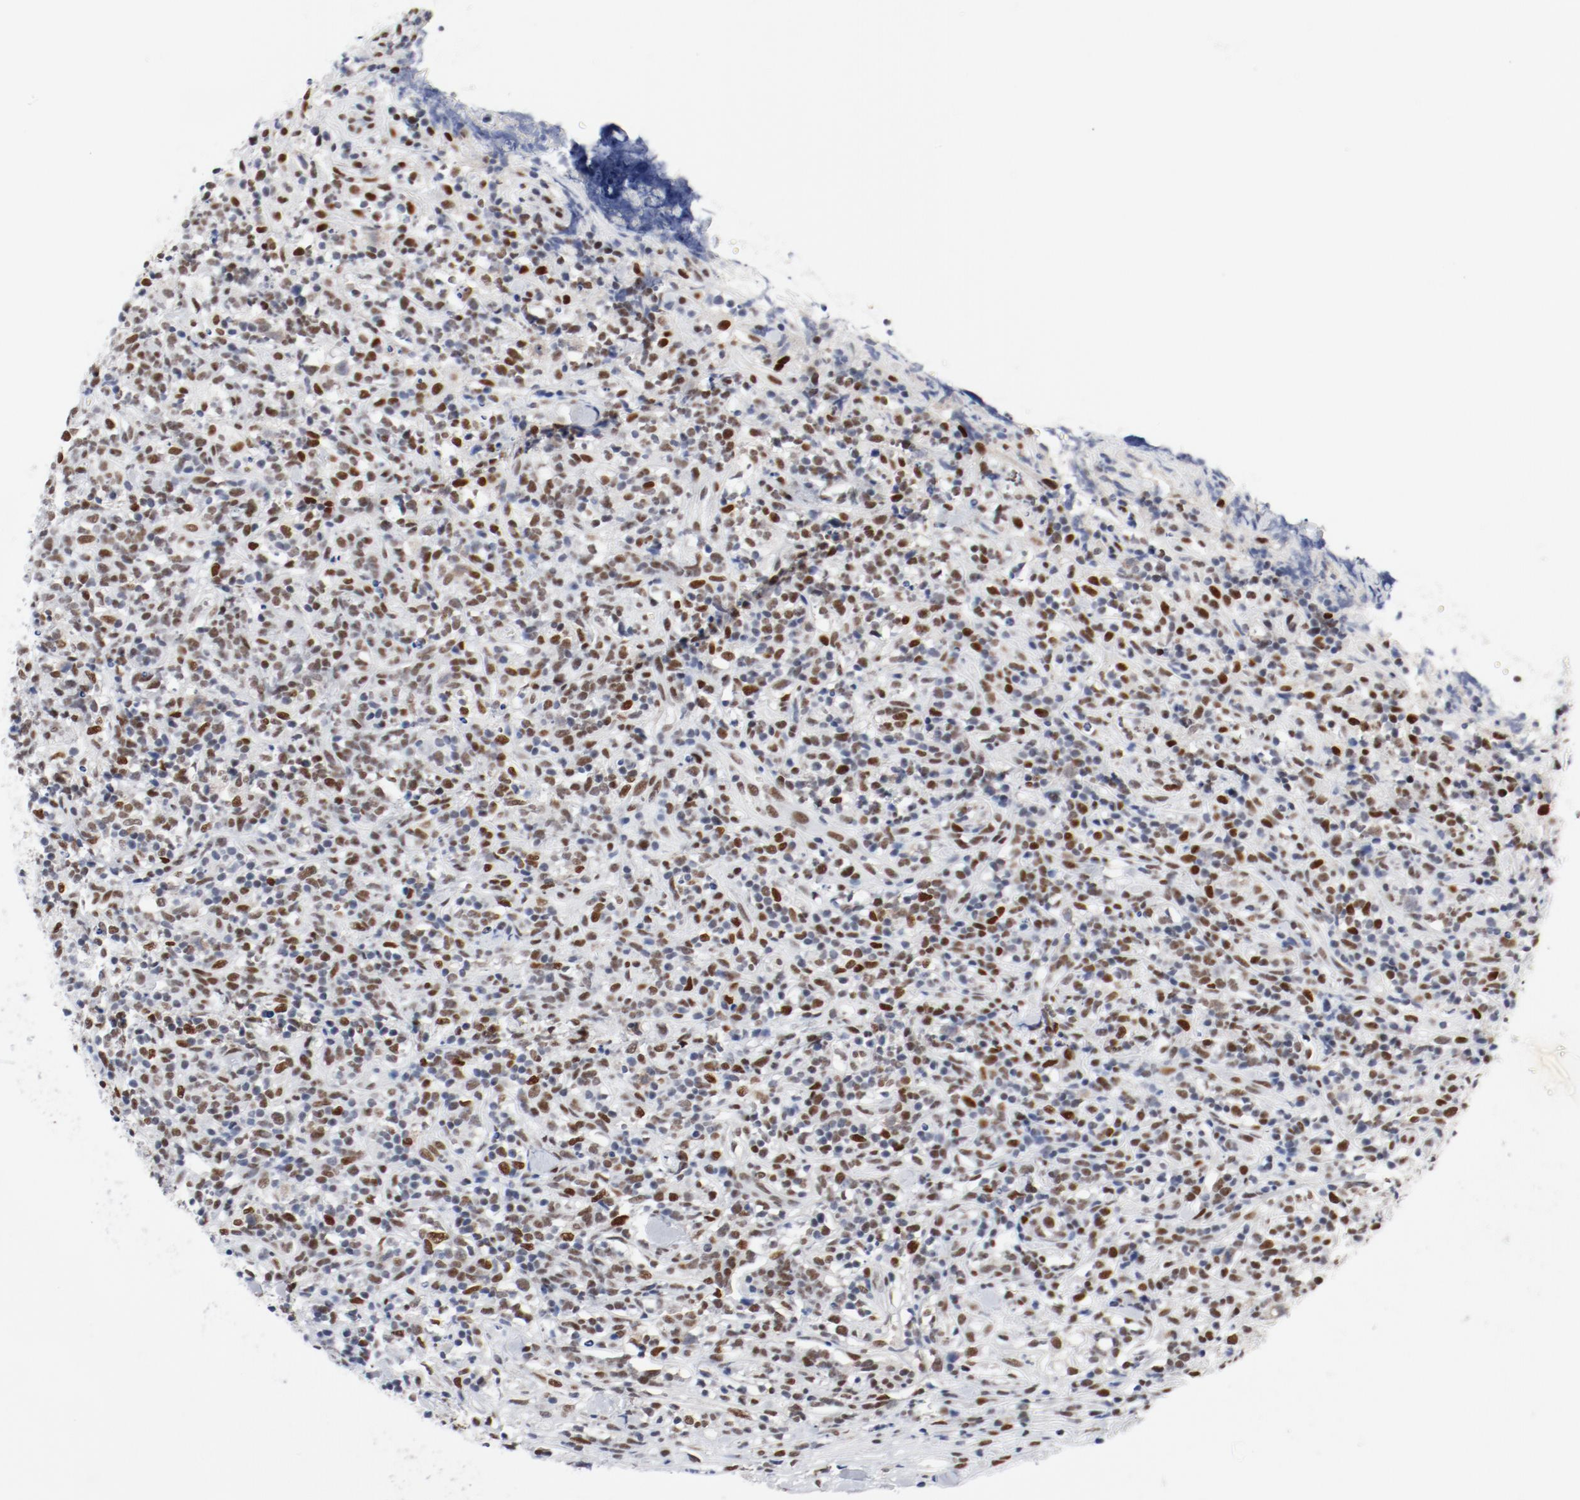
{"staining": {"intensity": "strong", "quantity": ">75%", "location": "nuclear"}, "tissue": "lymphoma", "cell_type": "Tumor cells", "image_type": "cancer", "snomed": [{"axis": "morphology", "description": "Malignant lymphoma, non-Hodgkin's type, High grade"}, {"axis": "topography", "description": "Lymph node"}], "caption": "A photomicrograph showing strong nuclear staining in about >75% of tumor cells in lymphoma, as visualized by brown immunohistochemical staining.", "gene": "ARNT", "patient": {"sex": "female", "age": 73}}